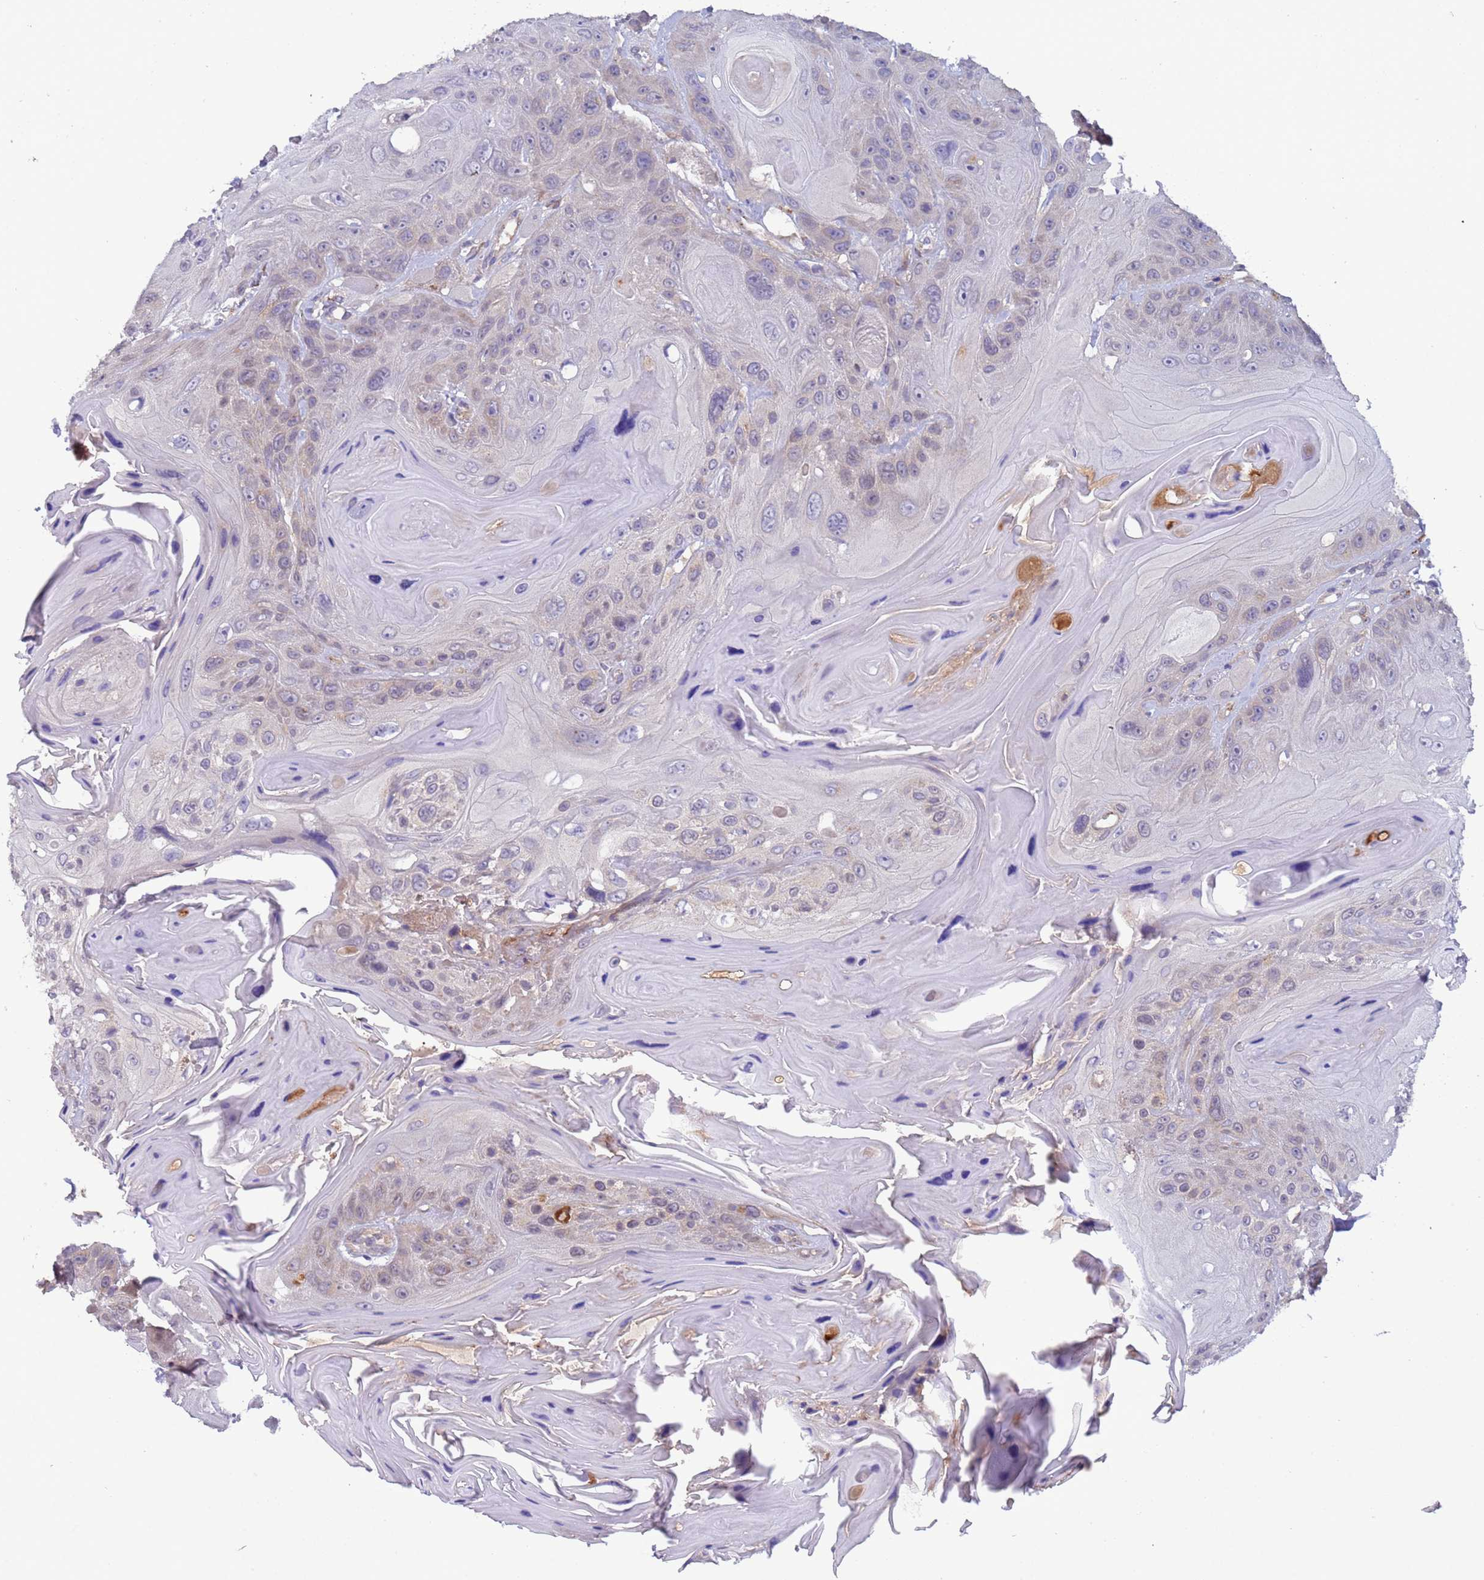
{"staining": {"intensity": "weak", "quantity": "25%-75%", "location": "cytoplasmic/membranous"}, "tissue": "head and neck cancer", "cell_type": "Tumor cells", "image_type": "cancer", "snomed": [{"axis": "morphology", "description": "Squamous cell carcinoma, NOS"}, {"axis": "topography", "description": "Head-Neck"}], "caption": "IHC of head and neck squamous cell carcinoma shows low levels of weak cytoplasmic/membranous positivity in about 25%-75% of tumor cells. The staining is performed using DAB brown chromogen to label protein expression. The nuclei are counter-stained blue using hematoxylin.", "gene": "ZNF248", "patient": {"sex": "female", "age": 59}}